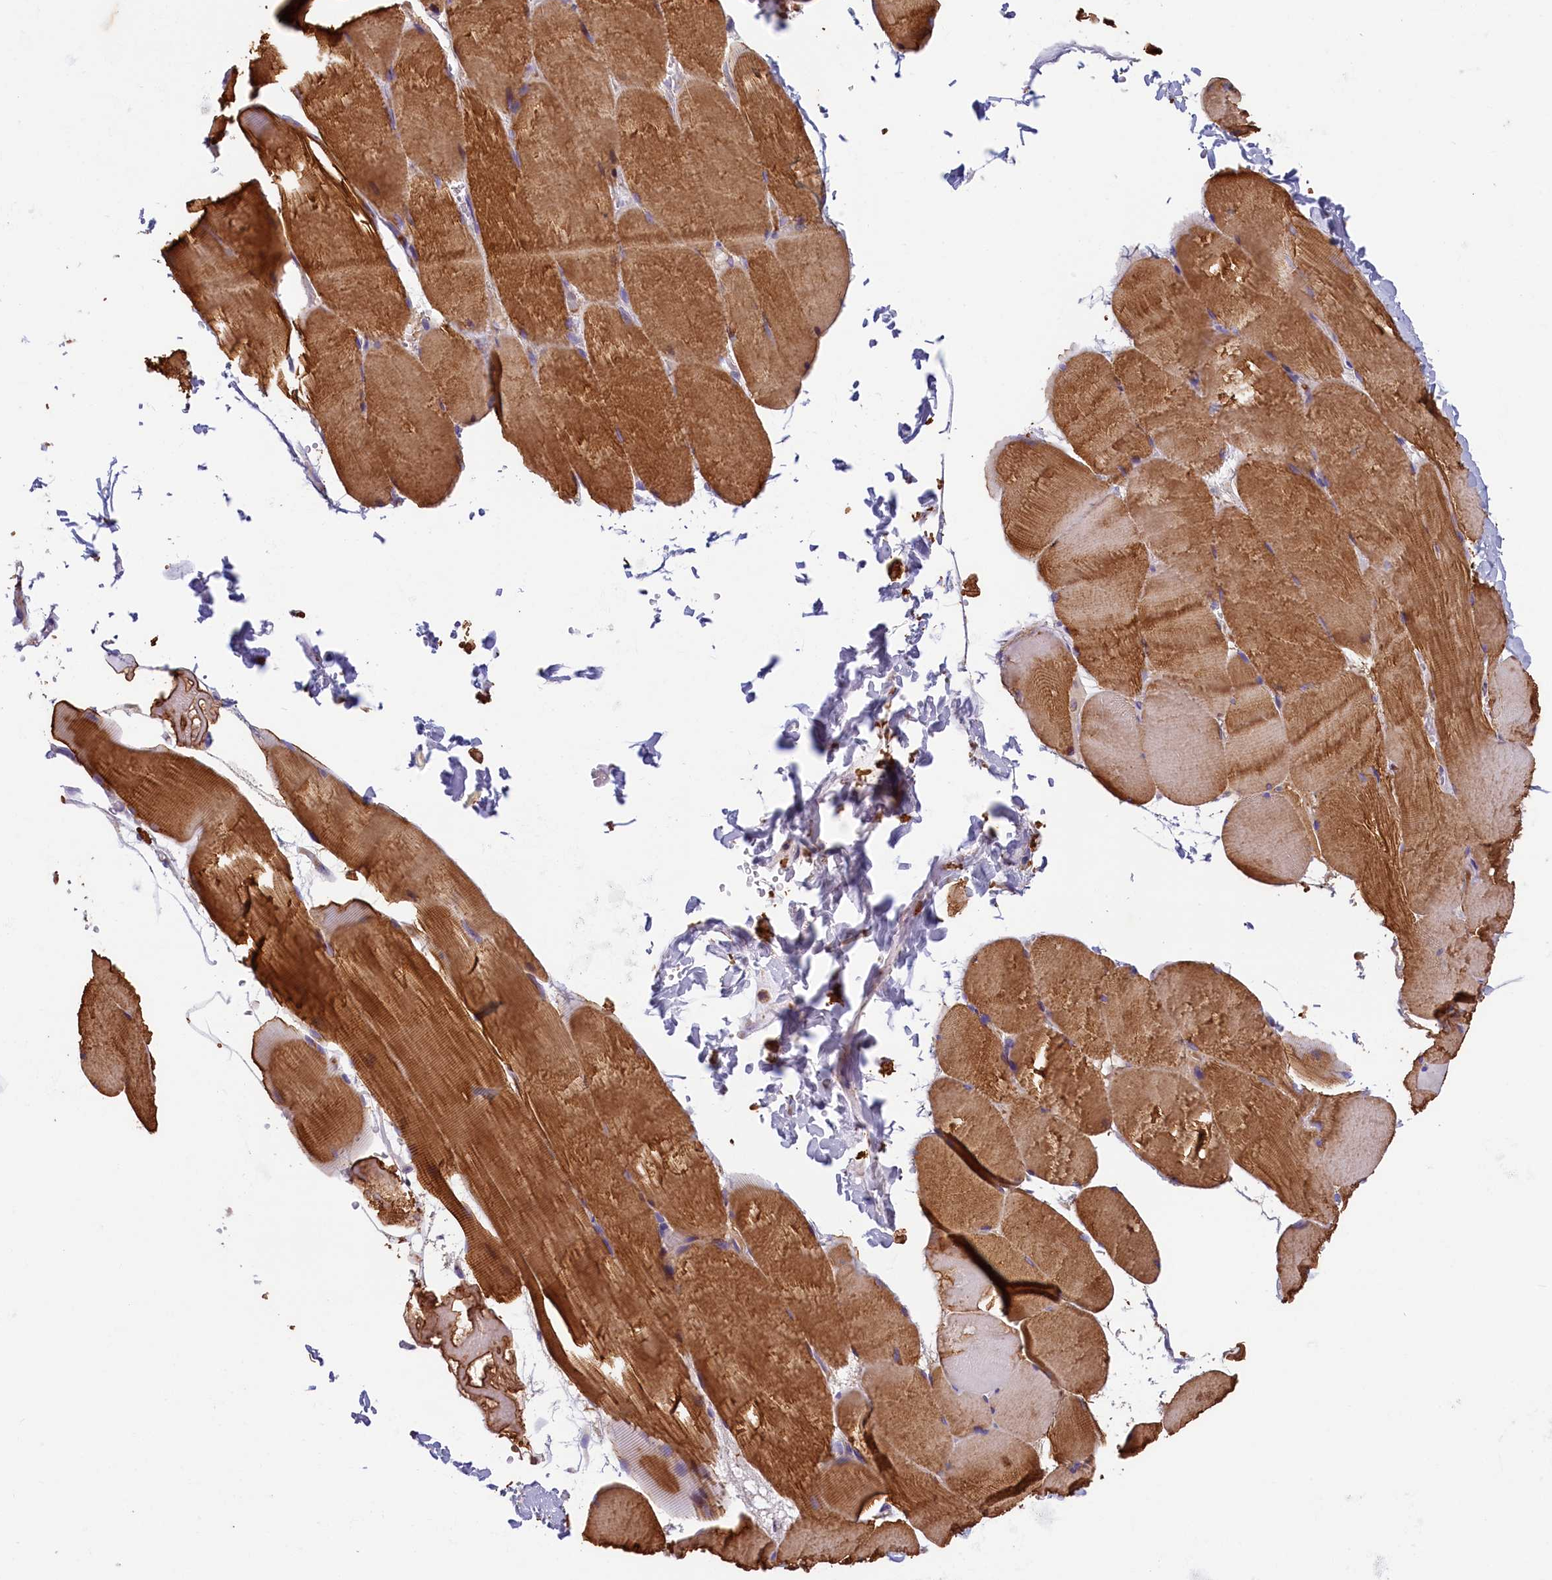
{"staining": {"intensity": "strong", "quantity": ">75%", "location": "cytoplasmic/membranous"}, "tissue": "skeletal muscle", "cell_type": "Myocytes", "image_type": "normal", "snomed": [{"axis": "morphology", "description": "Normal tissue, NOS"}, {"axis": "topography", "description": "Skeletal muscle"}, {"axis": "topography", "description": "Head-Neck"}], "caption": "Brown immunohistochemical staining in normal human skeletal muscle displays strong cytoplasmic/membranous staining in about >75% of myocytes. (DAB IHC, brown staining for protein, blue staining for nuclei).", "gene": "BCL2L13", "patient": {"sex": "male", "age": 66}}